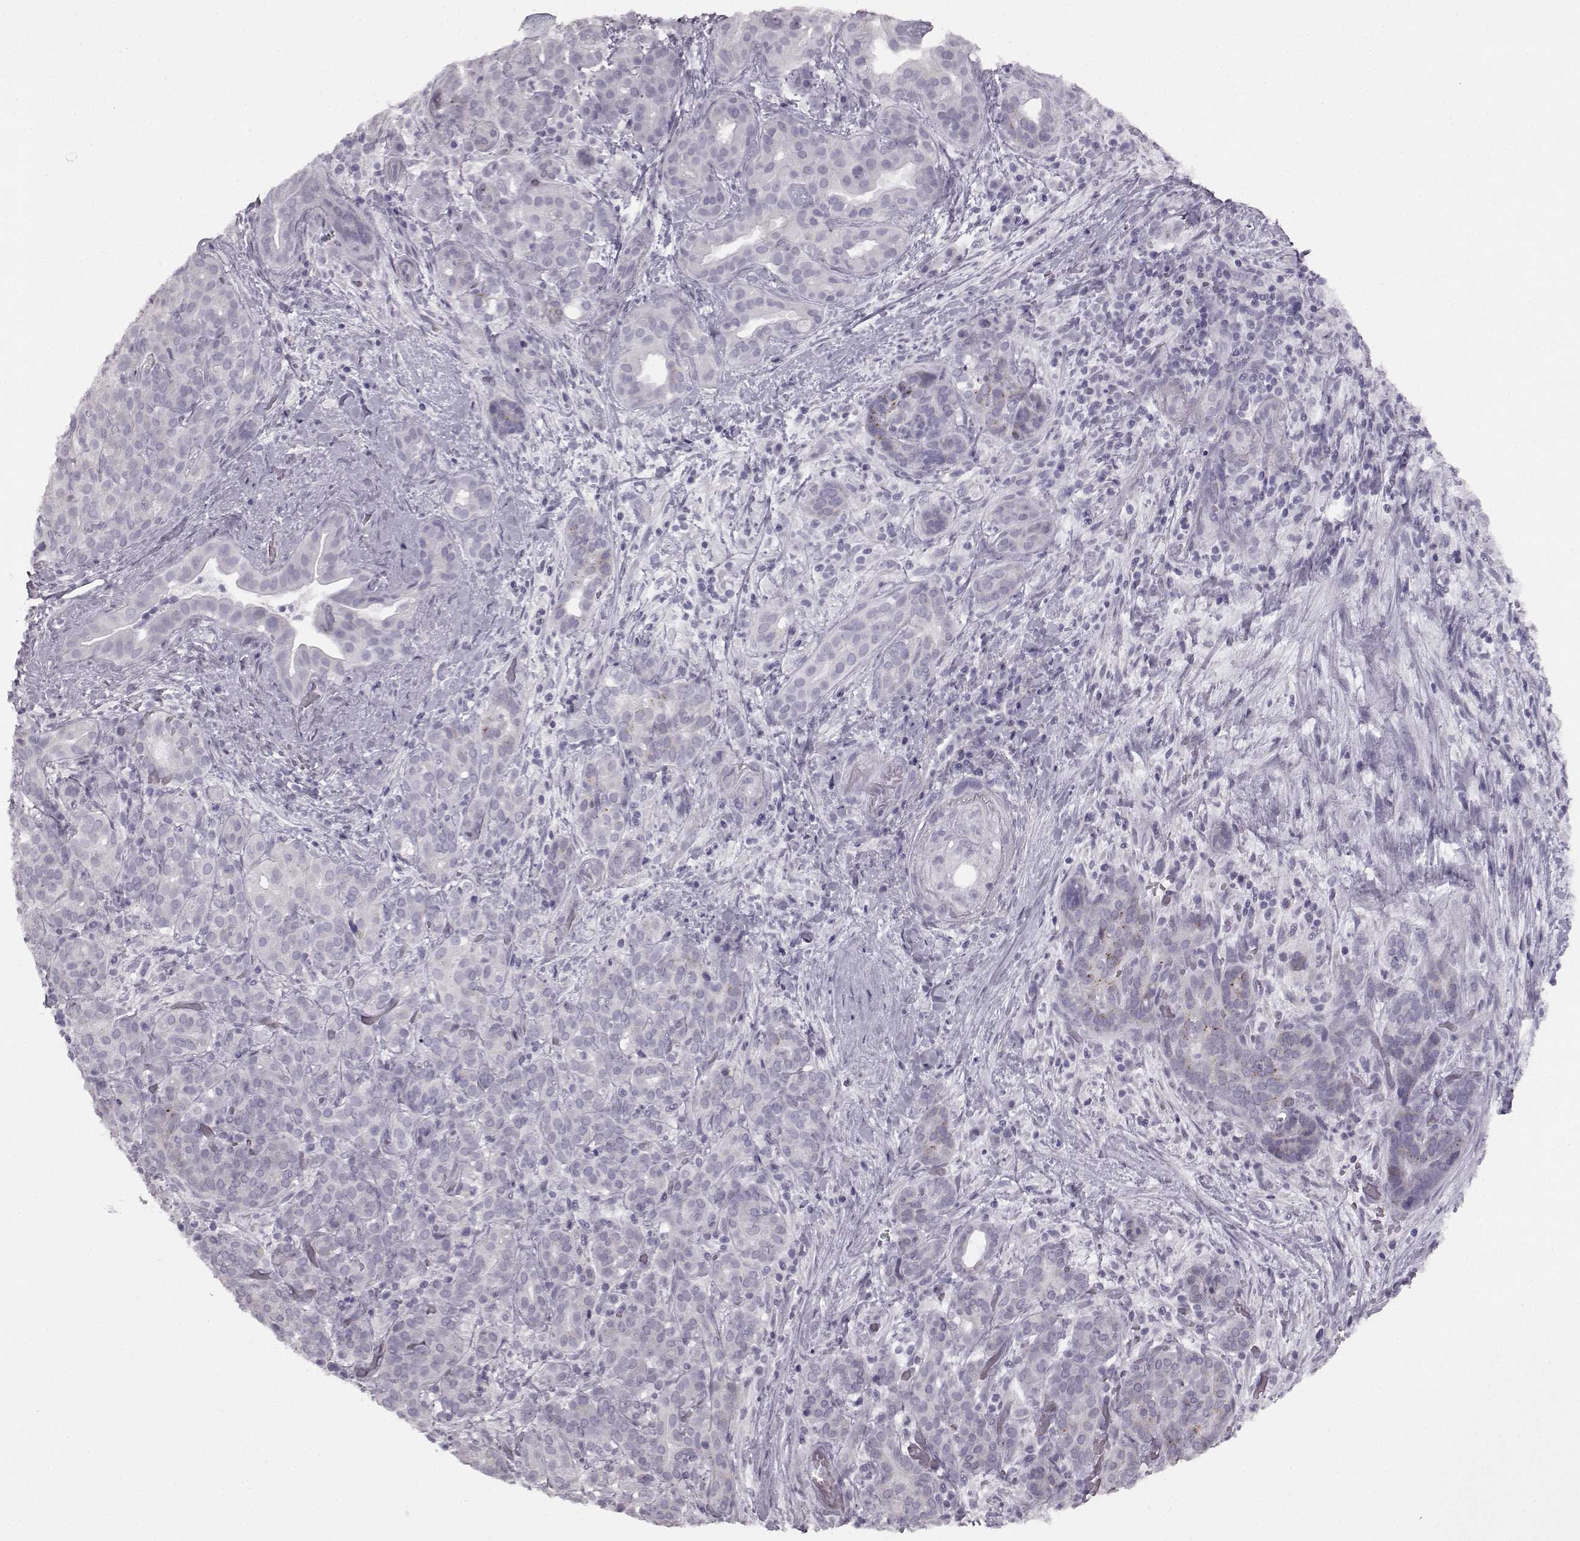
{"staining": {"intensity": "negative", "quantity": "none", "location": "none"}, "tissue": "pancreatic cancer", "cell_type": "Tumor cells", "image_type": "cancer", "snomed": [{"axis": "morphology", "description": "Adenocarcinoma, NOS"}, {"axis": "topography", "description": "Pancreas"}], "caption": "This is a micrograph of immunohistochemistry (IHC) staining of pancreatic adenocarcinoma, which shows no positivity in tumor cells. (Stains: DAB immunohistochemistry (IHC) with hematoxylin counter stain, Microscopy: brightfield microscopy at high magnification).", "gene": "SEMG2", "patient": {"sex": "male", "age": 44}}